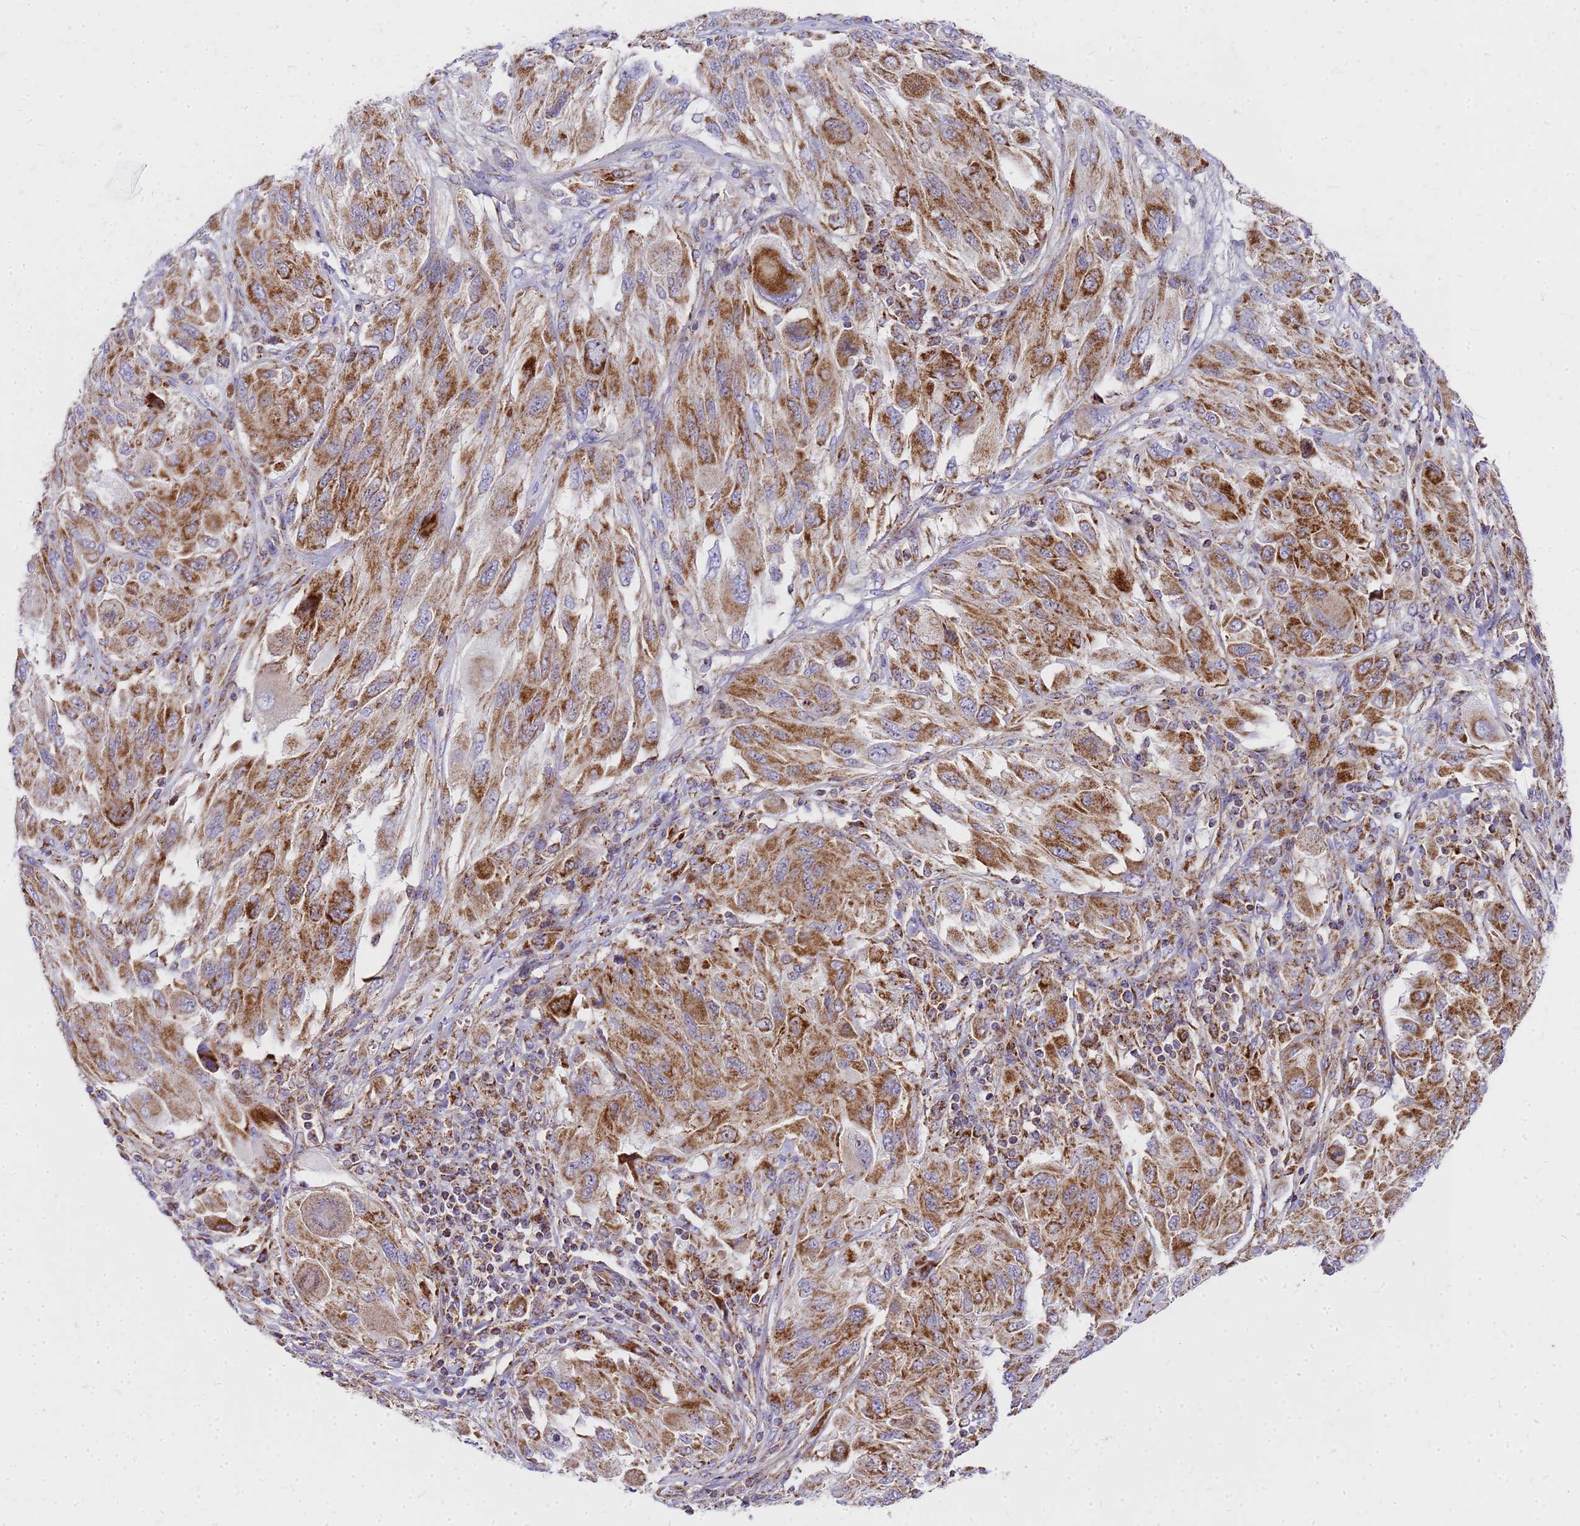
{"staining": {"intensity": "moderate", "quantity": ">75%", "location": "cytoplasmic/membranous"}, "tissue": "melanoma", "cell_type": "Tumor cells", "image_type": "cancer", "snomed": [{"axis": "morphology", "description": "Malignant melanoma, NOS"}, {"axis": "topography", "description": "Skin"}], "caption": "Melanoma stained with a brown dye demonstrates moderate cytoplasmic/membranous positive staining in approximately >75% of tumor cells.", "gene": "MRPS26", "patient": {"sex": "female", "age": 91}}